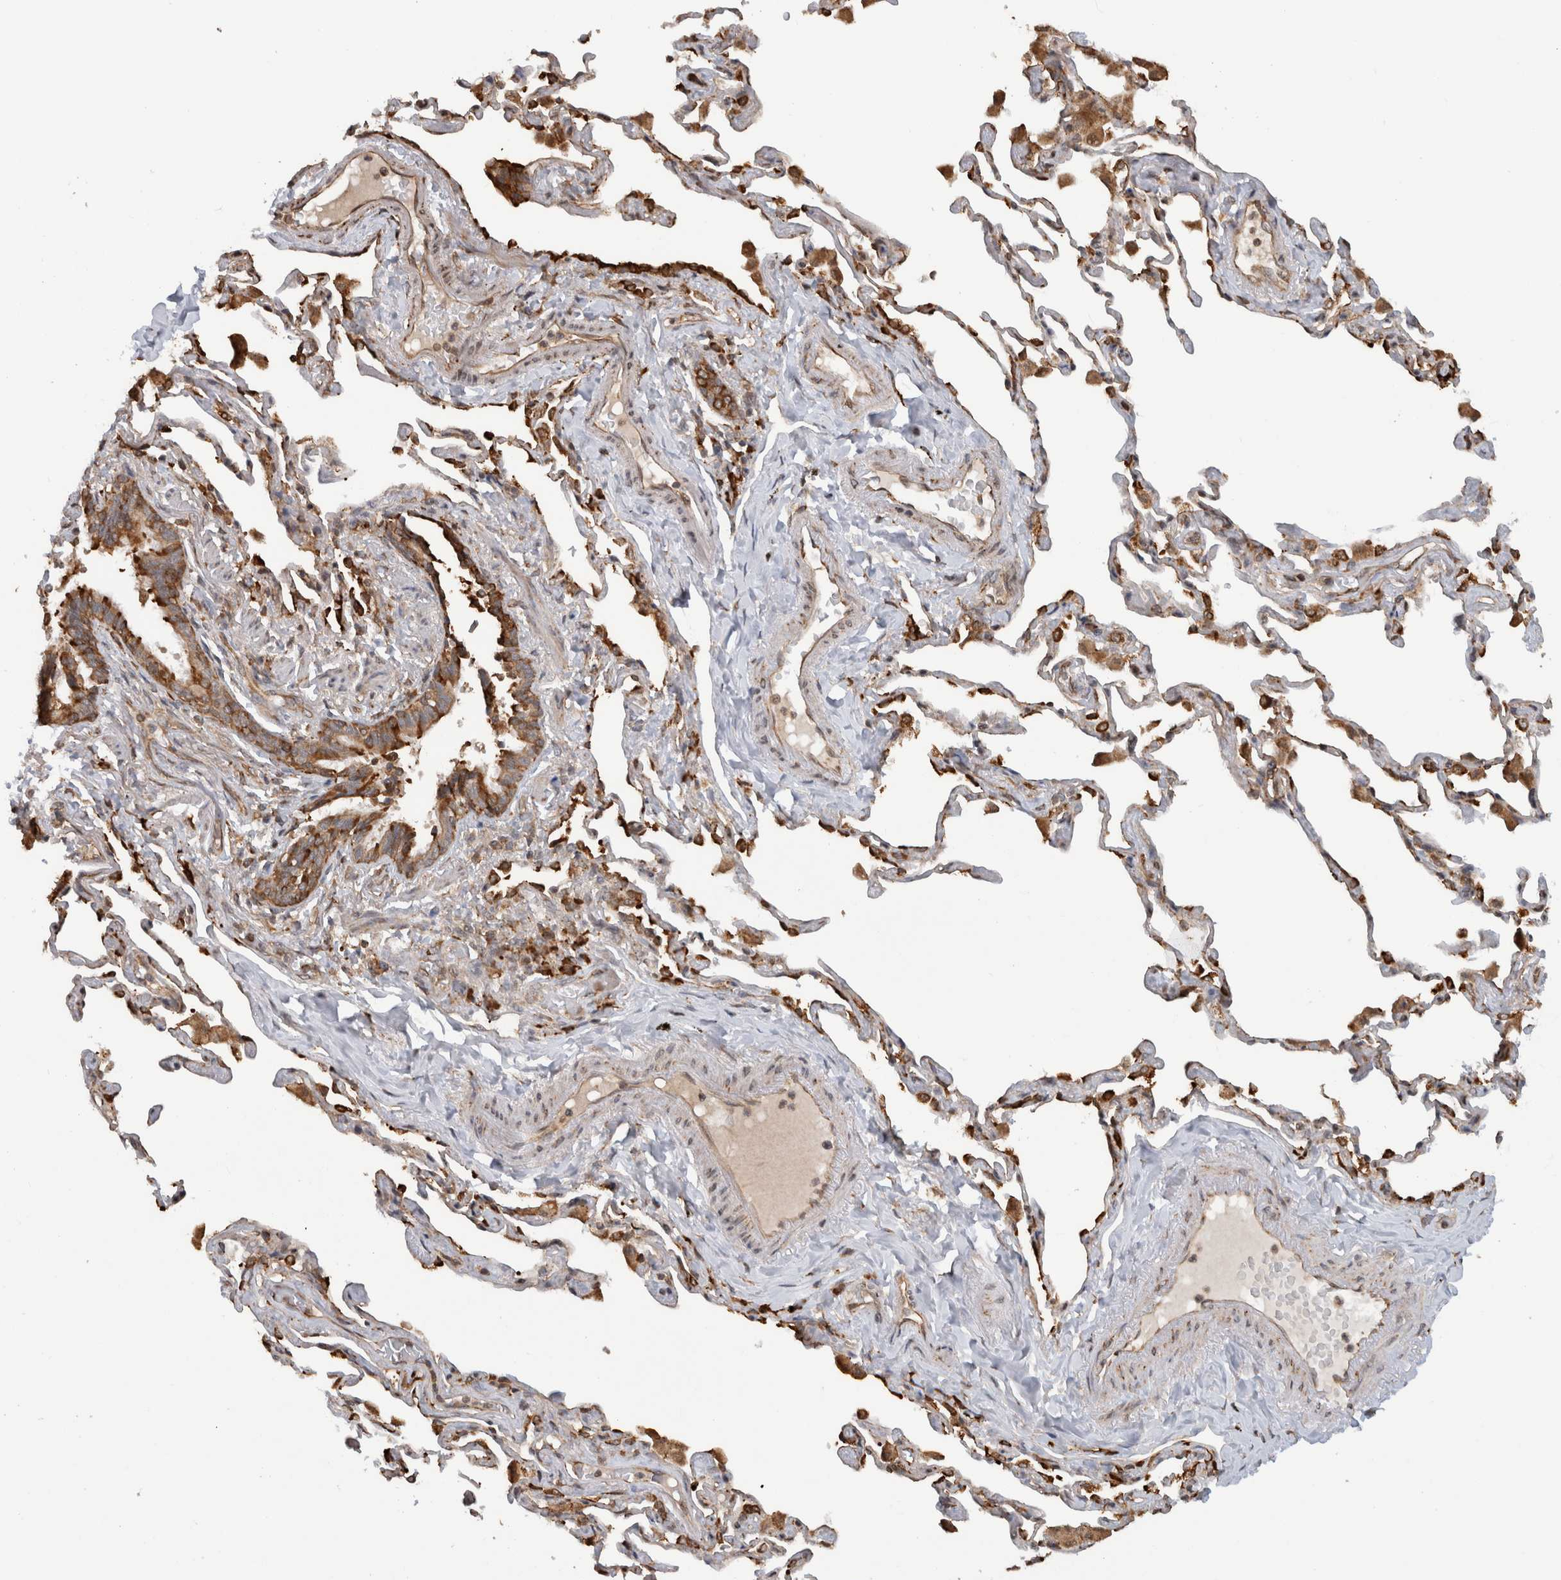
{"staining": {"intensity": "moderate", "quantity": ">75%", "location": "cytoplasmic/membranous"}, "tissue": "bronchus", "cell_type": "Respiratory epithelial cells", "image_type": "normal", "snomed": [{"axis": "morphology", "description": "Normal tissue, NOS"}, {"axis": "morphology", "description": "Inflammation, NOS"}, {"axis": "topography", "description": "Bronchus"}, {"axis": "topography", "description": "Lung"}], "caption": "Moderate cytoplasmic/membranous positivity is identified in approximately >75% of respiratory epithelial cells in benign bronchus.", "gene": "MS4A7", "patient": {"sex": "female", "age": 46}}